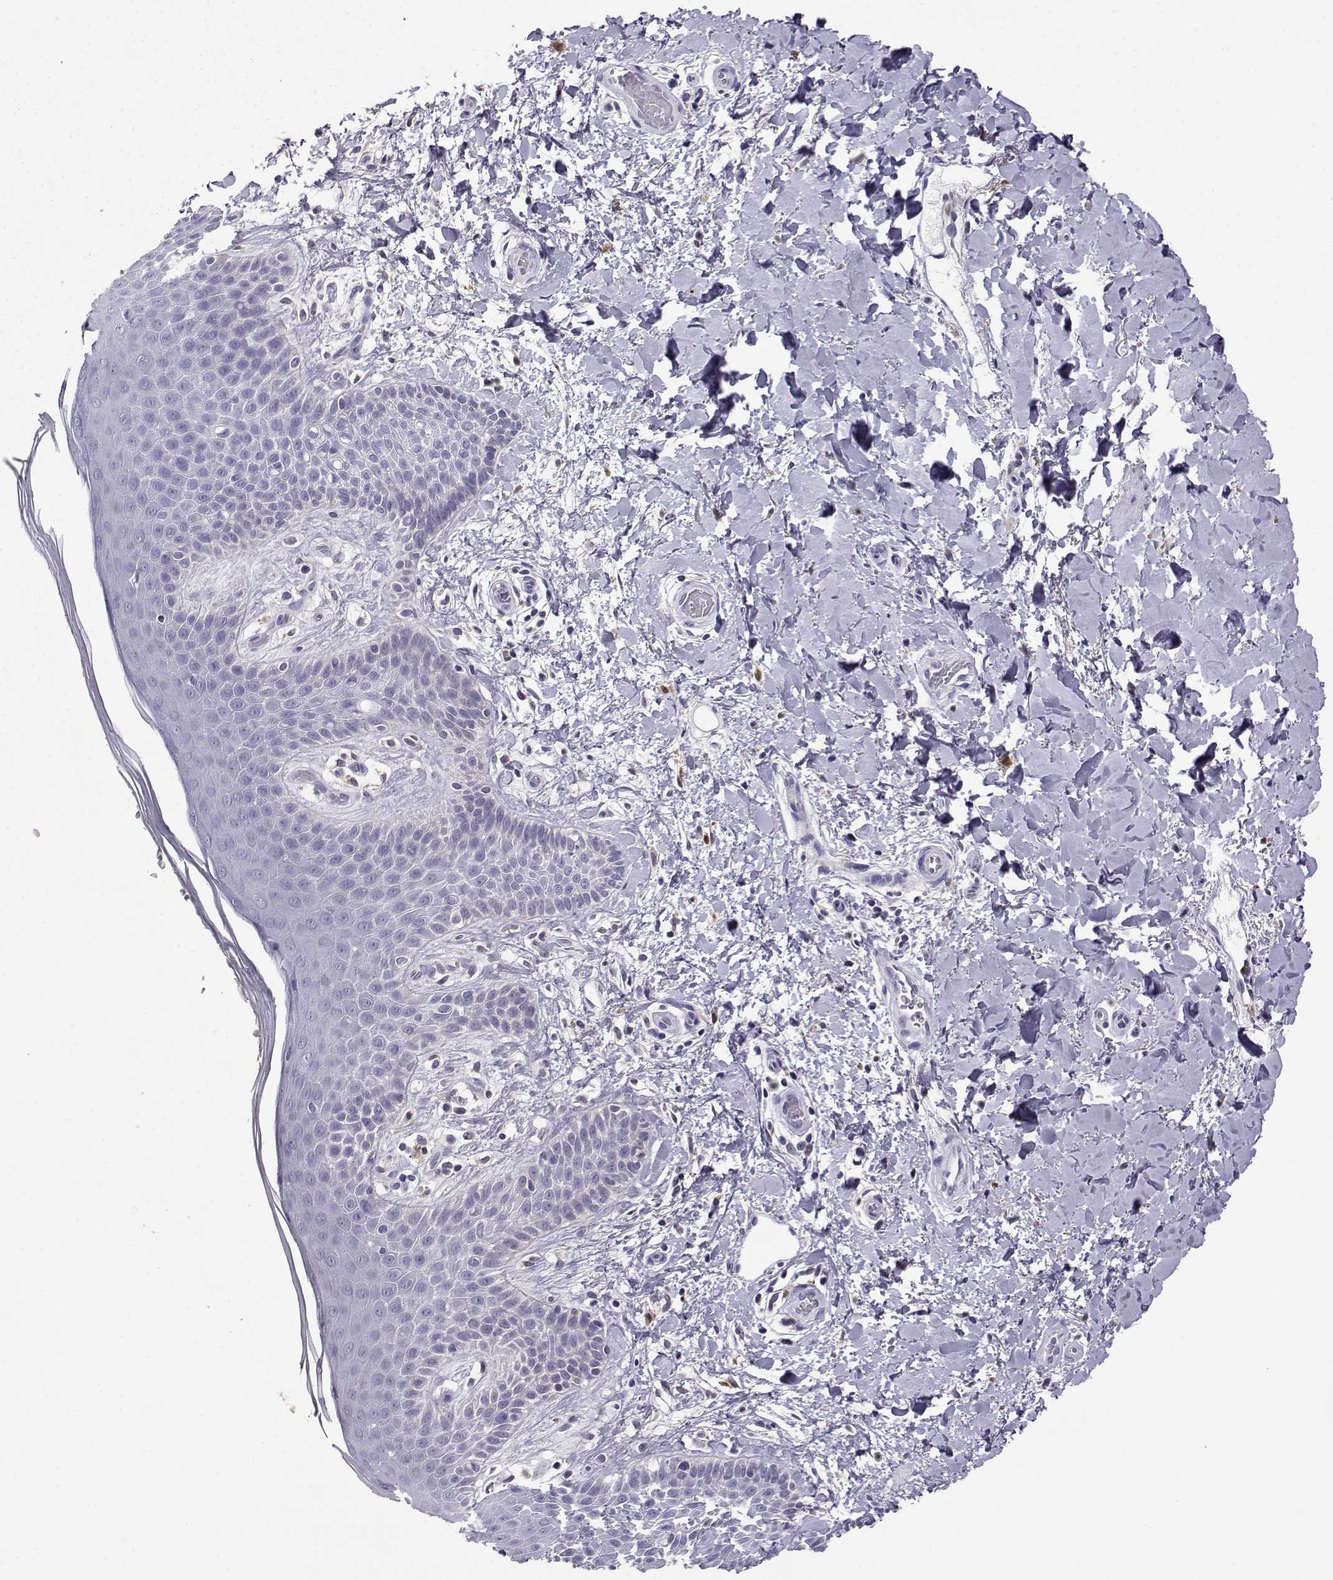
{"staining": {"intensity": "negative", "quantity": "none", "location": "none"}, "tissue": "skin", "cell_type": "Epidermal cells", "image_type": "normal", "snomed": [{"axis": "morphology", "description": "Normal tissue, NOS"}, {"axis": "topography", "description": "Anal"}], "caption": "This is a micrograph of immunohistochemistry staining of normal skin, which shows no expression in epidermal cells.", "gene": "AKR1B1", "patient": {"sex": "male", "age": 36}}